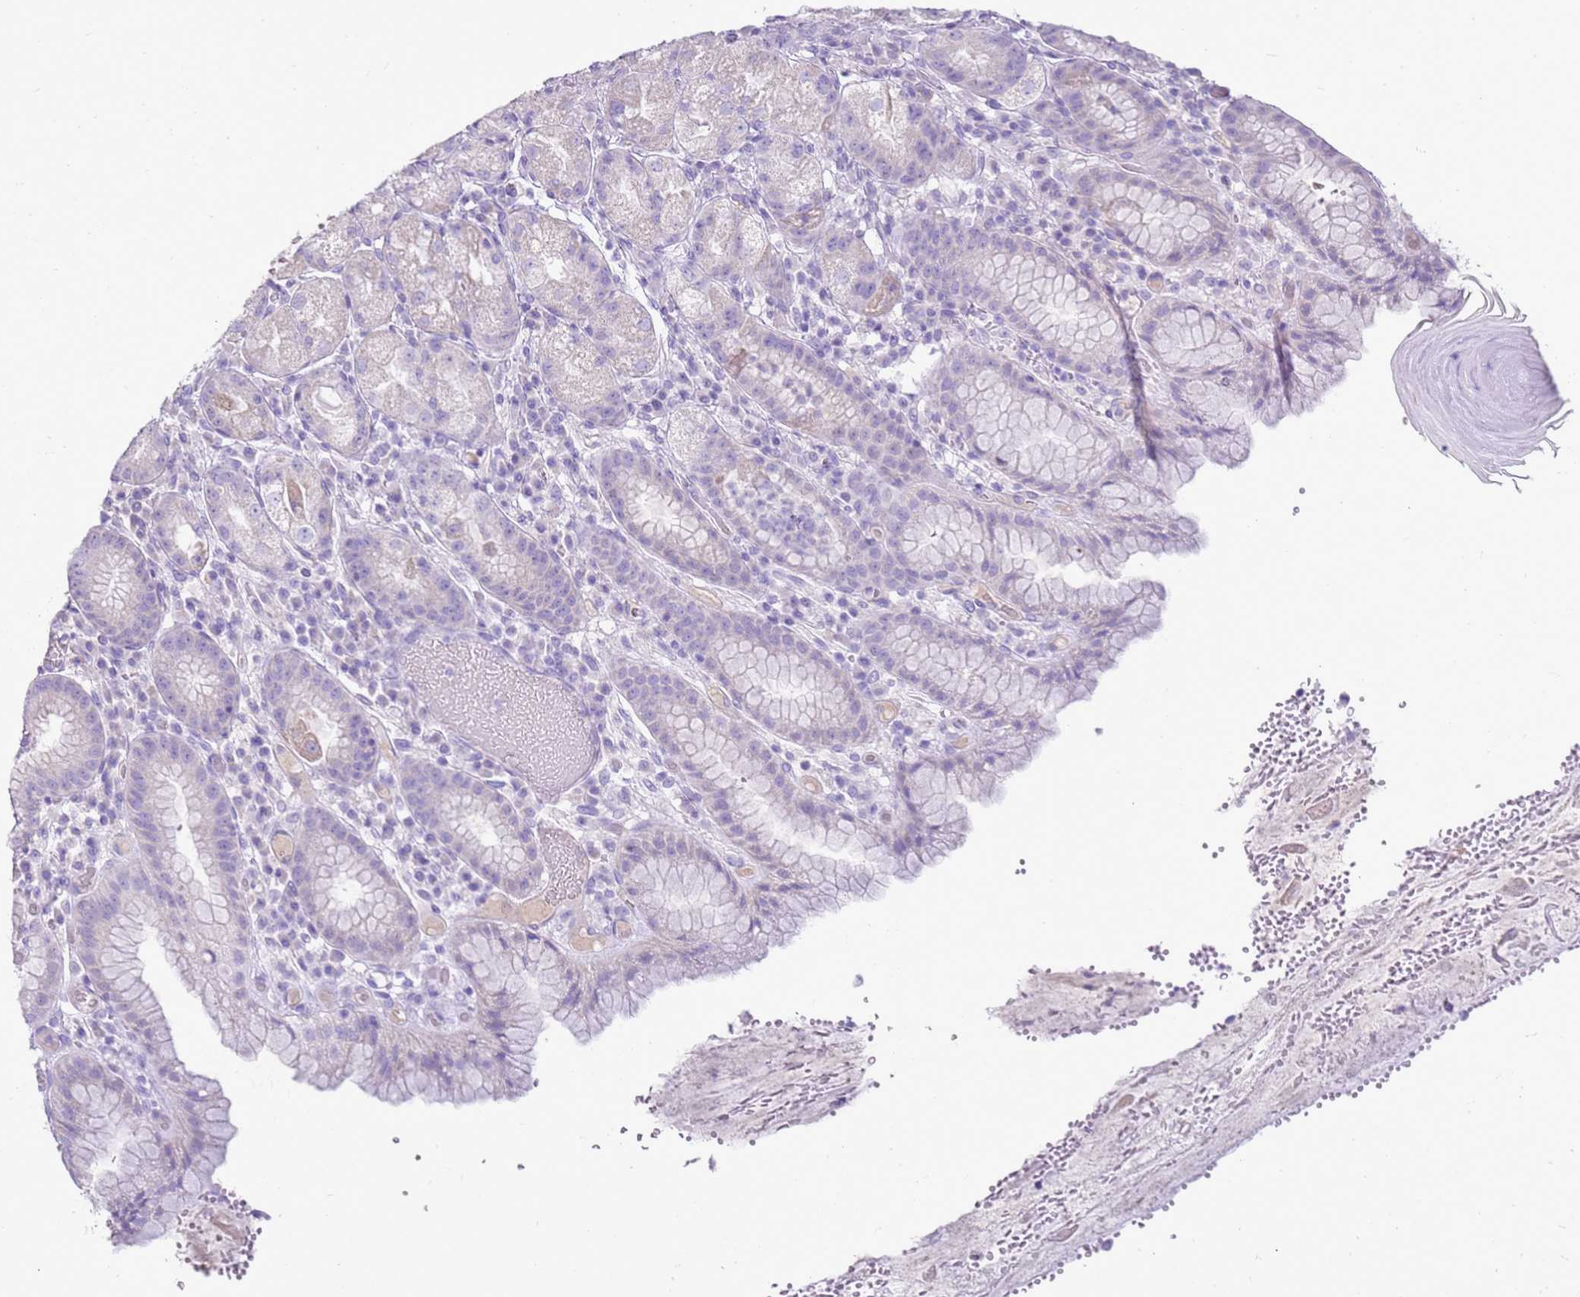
{"staining": {"intensity": "negative", "quantity": "none", "location": "none"}, "tissue": "stomach", "cell_type": "Glandular cells", "image_type": "normal", "snomed": [{"axis": "morphology", "description": "Normal tissue, NOS"}, {"axis": "topography", "description": "Stomach, upper"}], "caption": "A histopathology image of stomach stained for a protein demonstrates no brown staining in glandular cells. (DAB immunohistochemistry with hematoxylin counter stain).", "gene": "FABP2", "patient": {"sex": "male", "age": 52}}